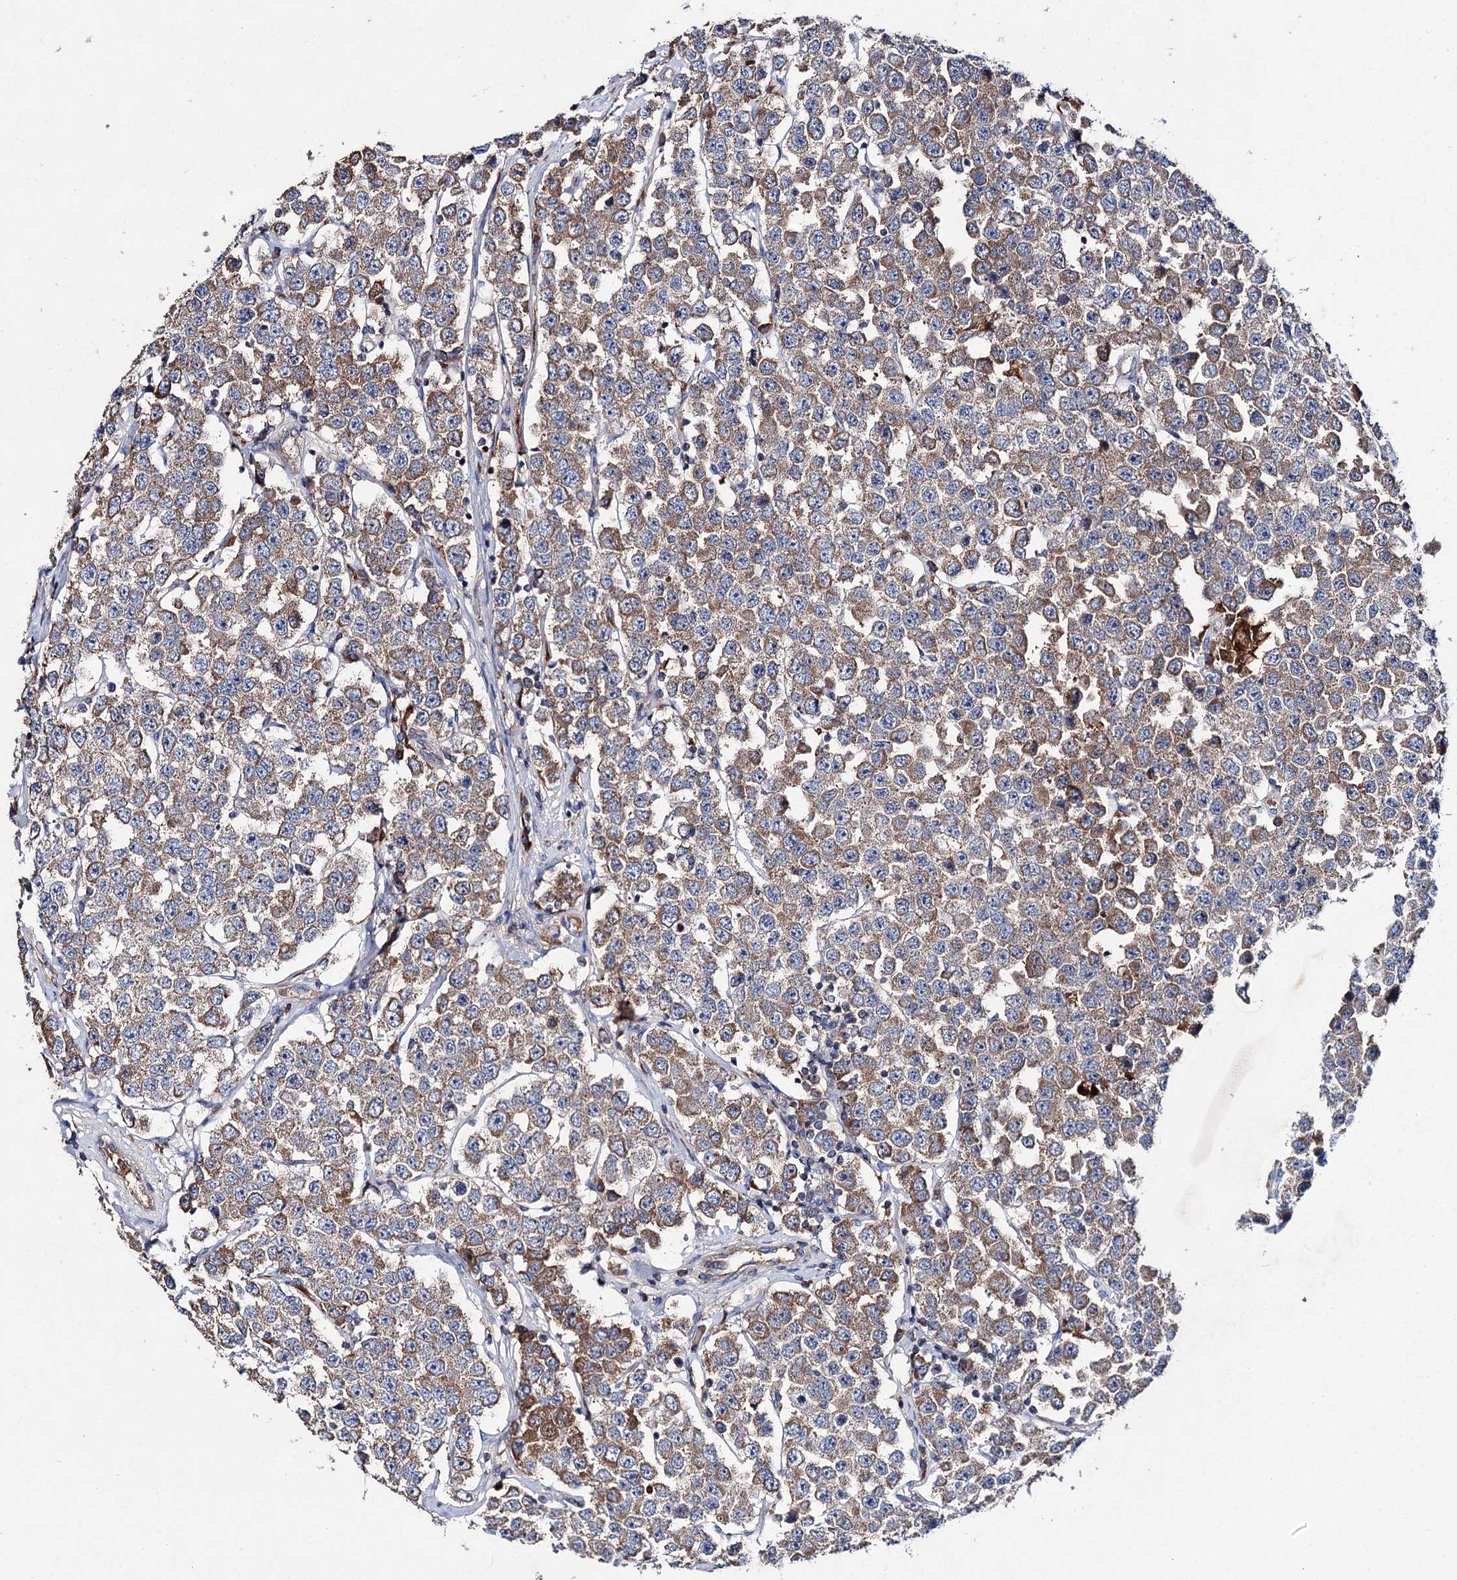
{"staining": {"intensity": "moderate", "quantity": ">75%", "location": "cytoplasmic/membranous"}, "tissue": "testis cancer", "cell_type": "Tumor cells", "image_type": "cancer", "snomed": [{"axis": "morphology", "description": "Seminoma, NOS"}, {"axis": "topography", "description": "Testis"}], "caption": "Human testis seminoma stained with a brown dye demonstrates moderate cytoplasmic/membranous positive positivity in approximately >75% of tumor cells.", "gene": "CLPB", "patient": {"sex": "male", "age": 28}}